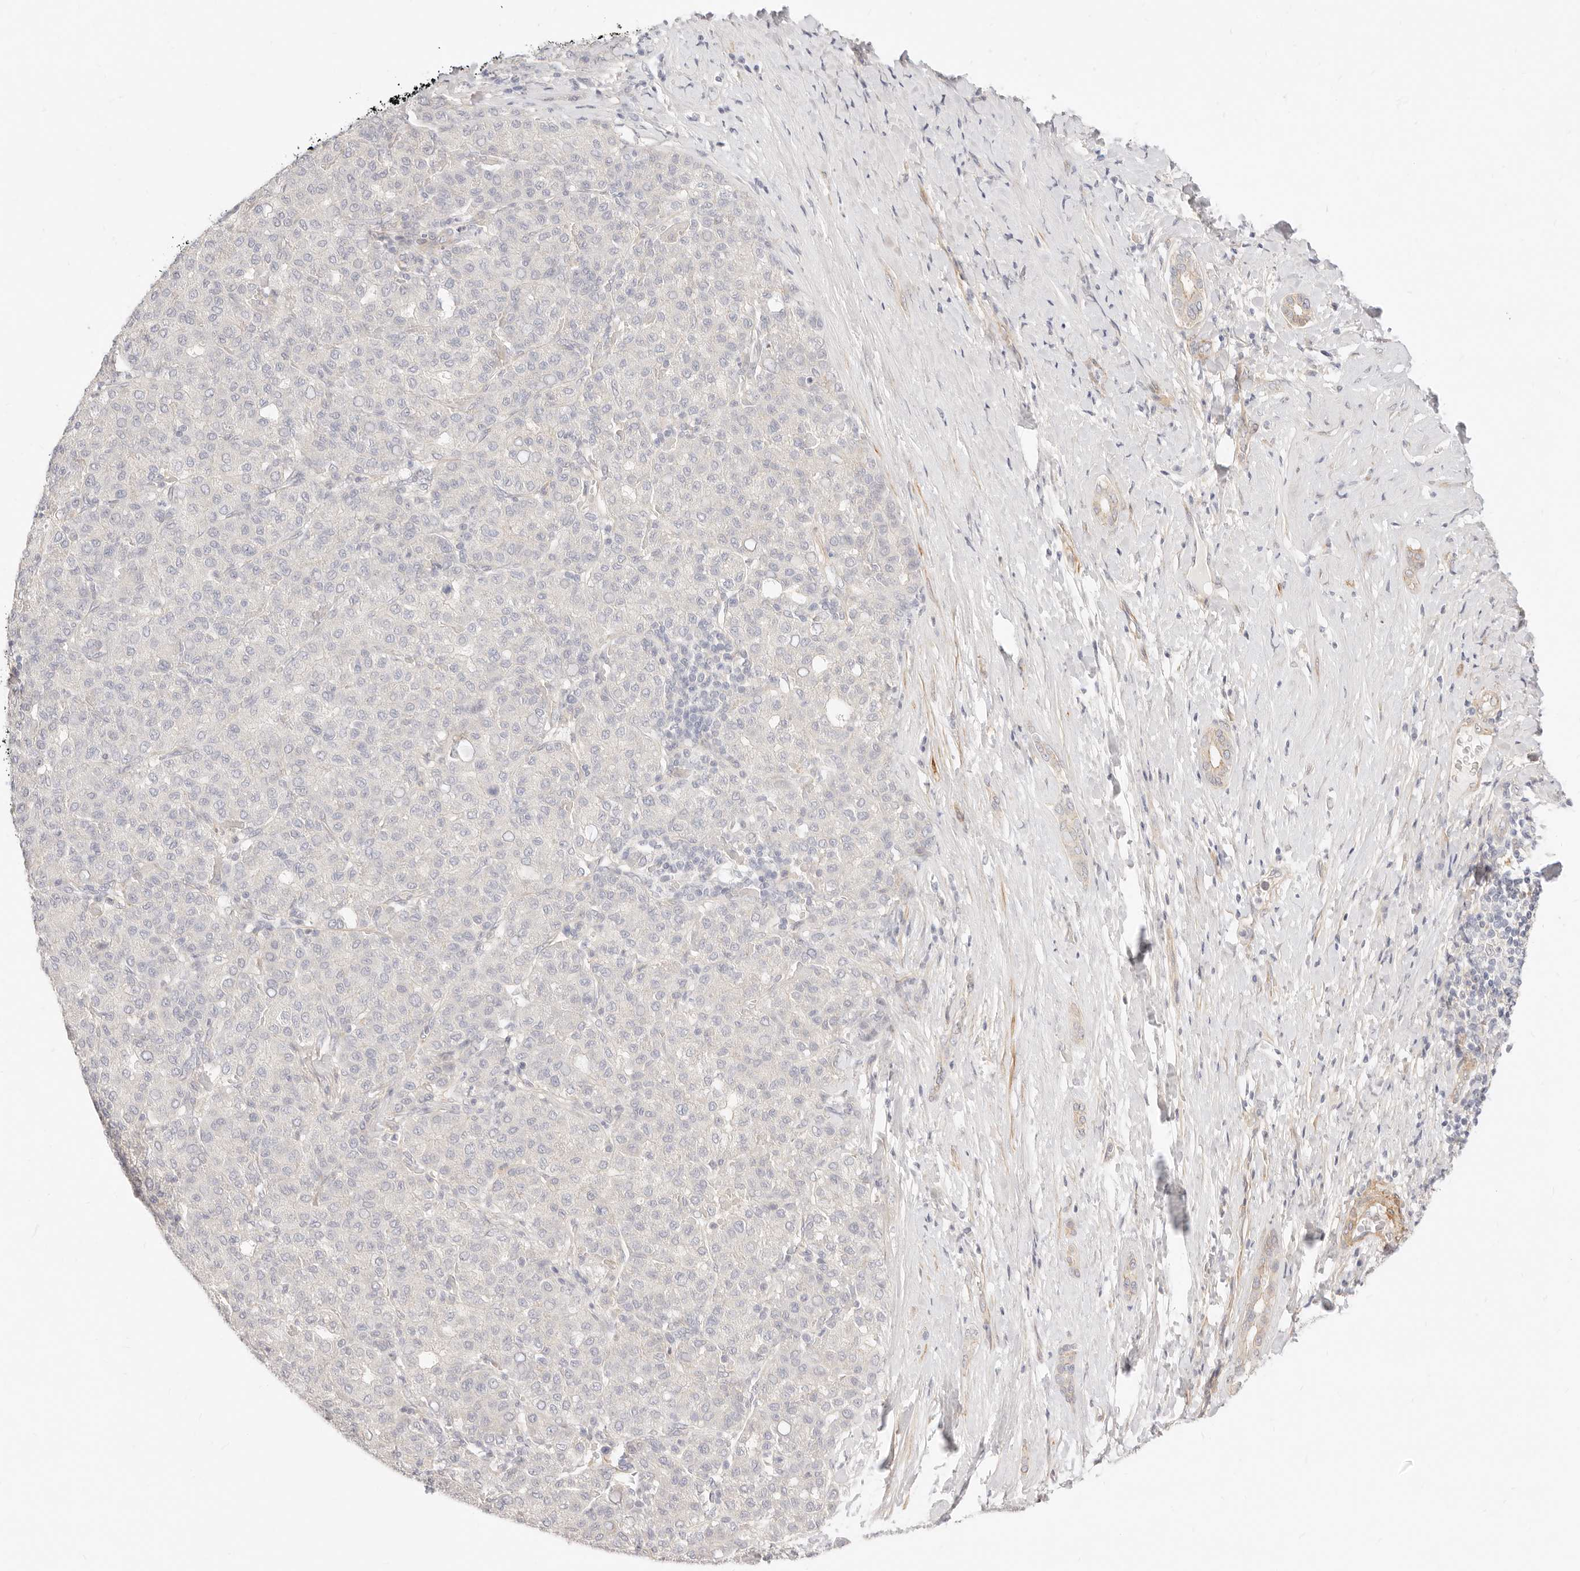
{"staining": {"intensity": "negative", "quantity": "none", "location": "none"}, "tissue": "liver cancer", "cell_type": "Tumor cells", "image_type": "cancer", "snomed": [{"axis": "morphology", "description": "Carcinoma, Hepatocellular, NOS"}, {"axis": "topography", "description": "Liver"}], "caption": "An immunohistochemistry photomicrograph of liver cancer (hepatocellular carcinoma) is shown. There is no staining in tumor cells of liver cancer (hepatocellular carcinoma). The staining was performed using DAB (3,3'-diaminobenzidine) to visualize the protein expression in brown, while the nuclei were stained in blue with hematoxylin (Magnification: 20x).", "gene": "UBXN10", "patient": {"sex": "male", "age": 65}}